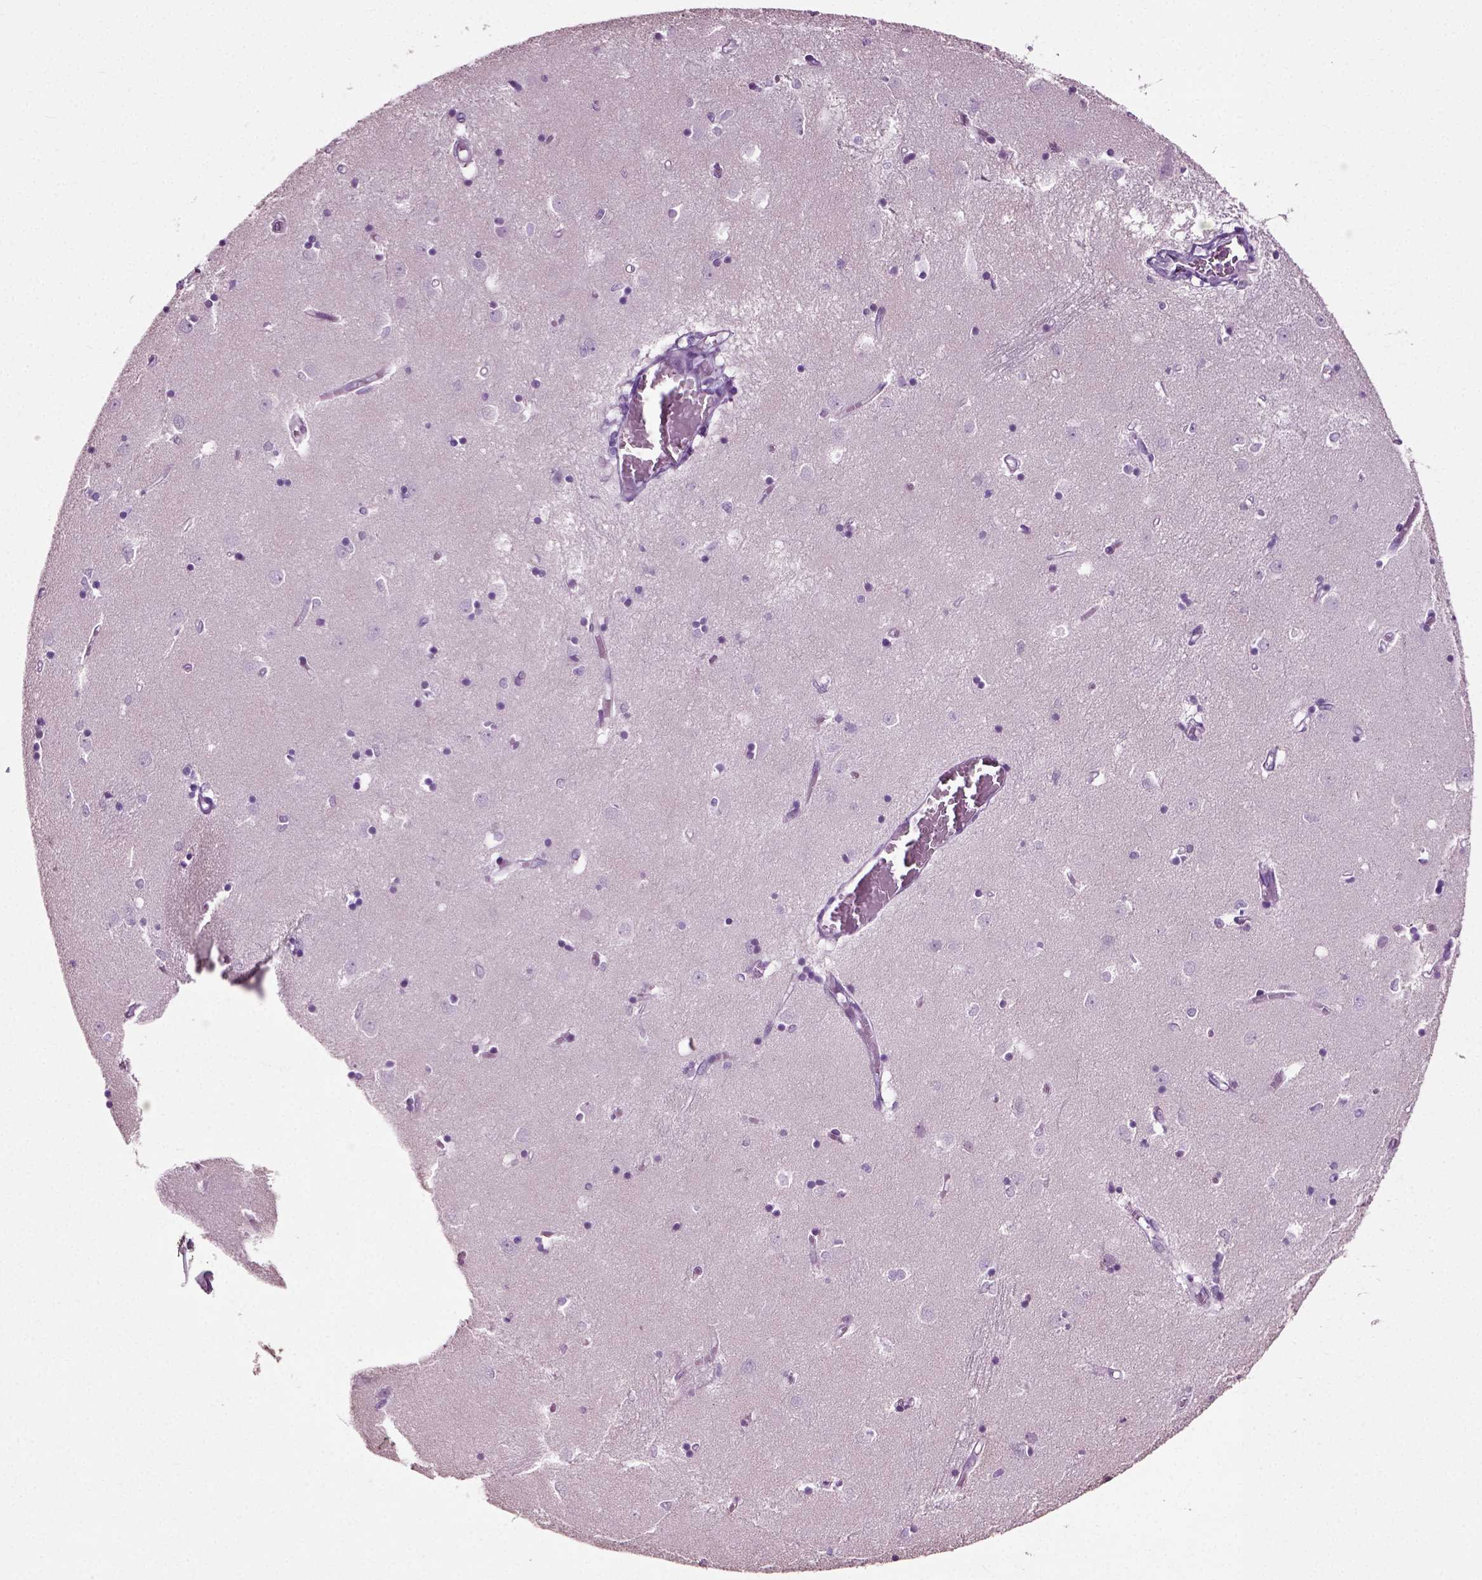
{"staining": {"intensity": "negative", "quantity": "none", "location": "none"}, "tissue": "caudate", "cell_type": "Glial cells", "image_type": "normal", "snomed": [{"axis": "morphology", "description": "Normal tissue, NOS"}, {"axis": "topography", "description": "Lateral ventricle wall"}], "caption": "Immunohistochemistry micrograph of unremarkable caudate: human caudate stained with DAB demonstrates no significant protein expression in glial cells.", "gene": "SLC26A8", "patient": {"sex": "male", "age": 54}}